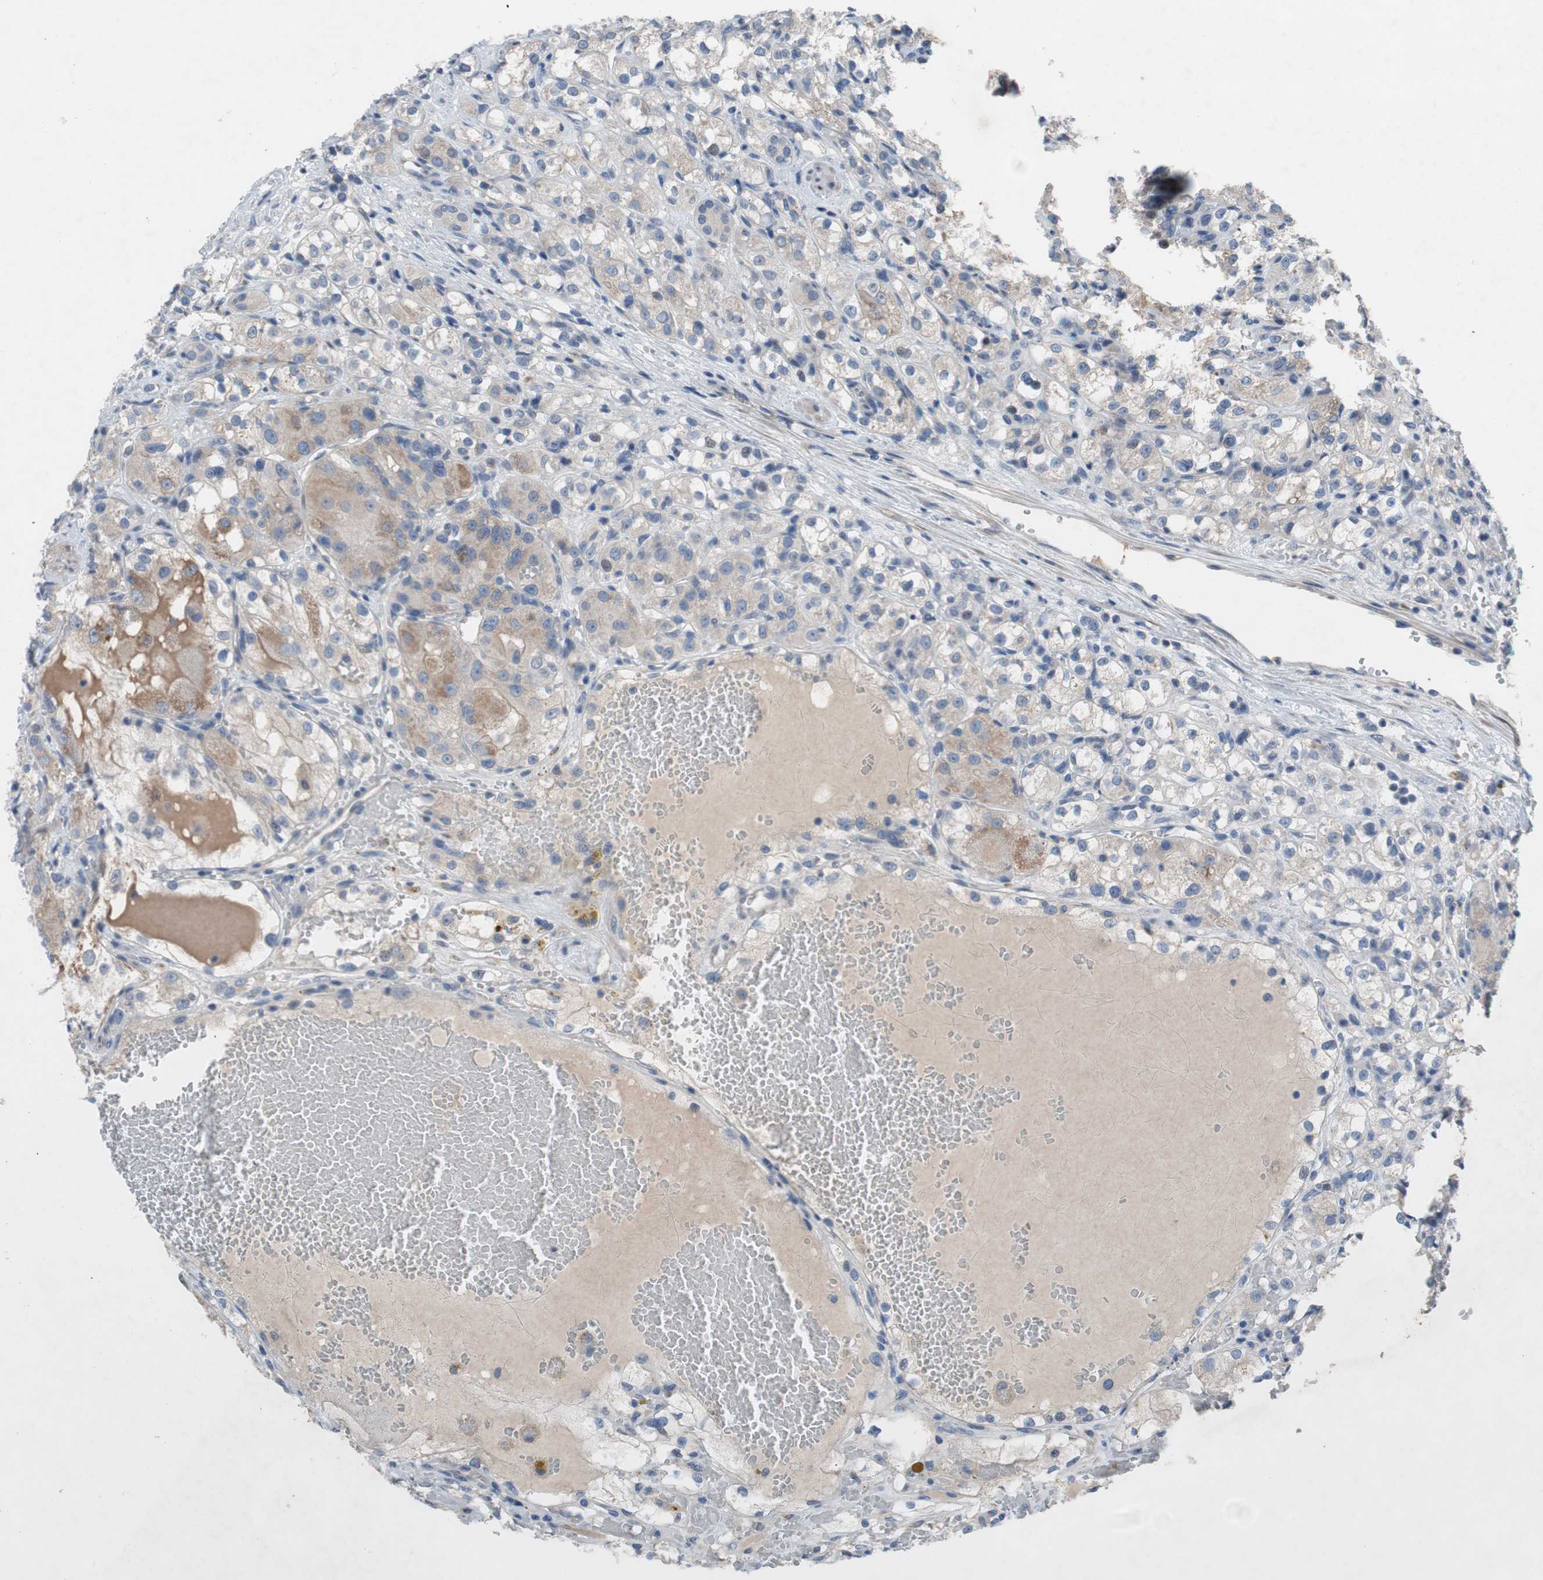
{"staining": {"intensity": "weak", "quantity": "<25%", "location": "cytoplasmic/membranous"}, "tissue": "renal cancer", "cell_type": "Tumor cells", "image_type": "cancer", "snomed": [{"axis": "morphology", "description": "Normal tissue, NOS"}, {"axis": "morphology", "description": "Adenocarcinoma, NOS"}, {"axis": "topography", "description": "Kidney"}], "caption": "Immunohistochemistry of human renal adenocarcinoma displays no positivity in tumor cells. The staining was performed using DAB (3,3'-diaminobenzidine) to visualize the protein expression in brown, while the nuclei were stained in blue with hematoxylin (Magnification: 20x).", "gene": "TACR3", "patient": {"sex": "male", "age": 61}}